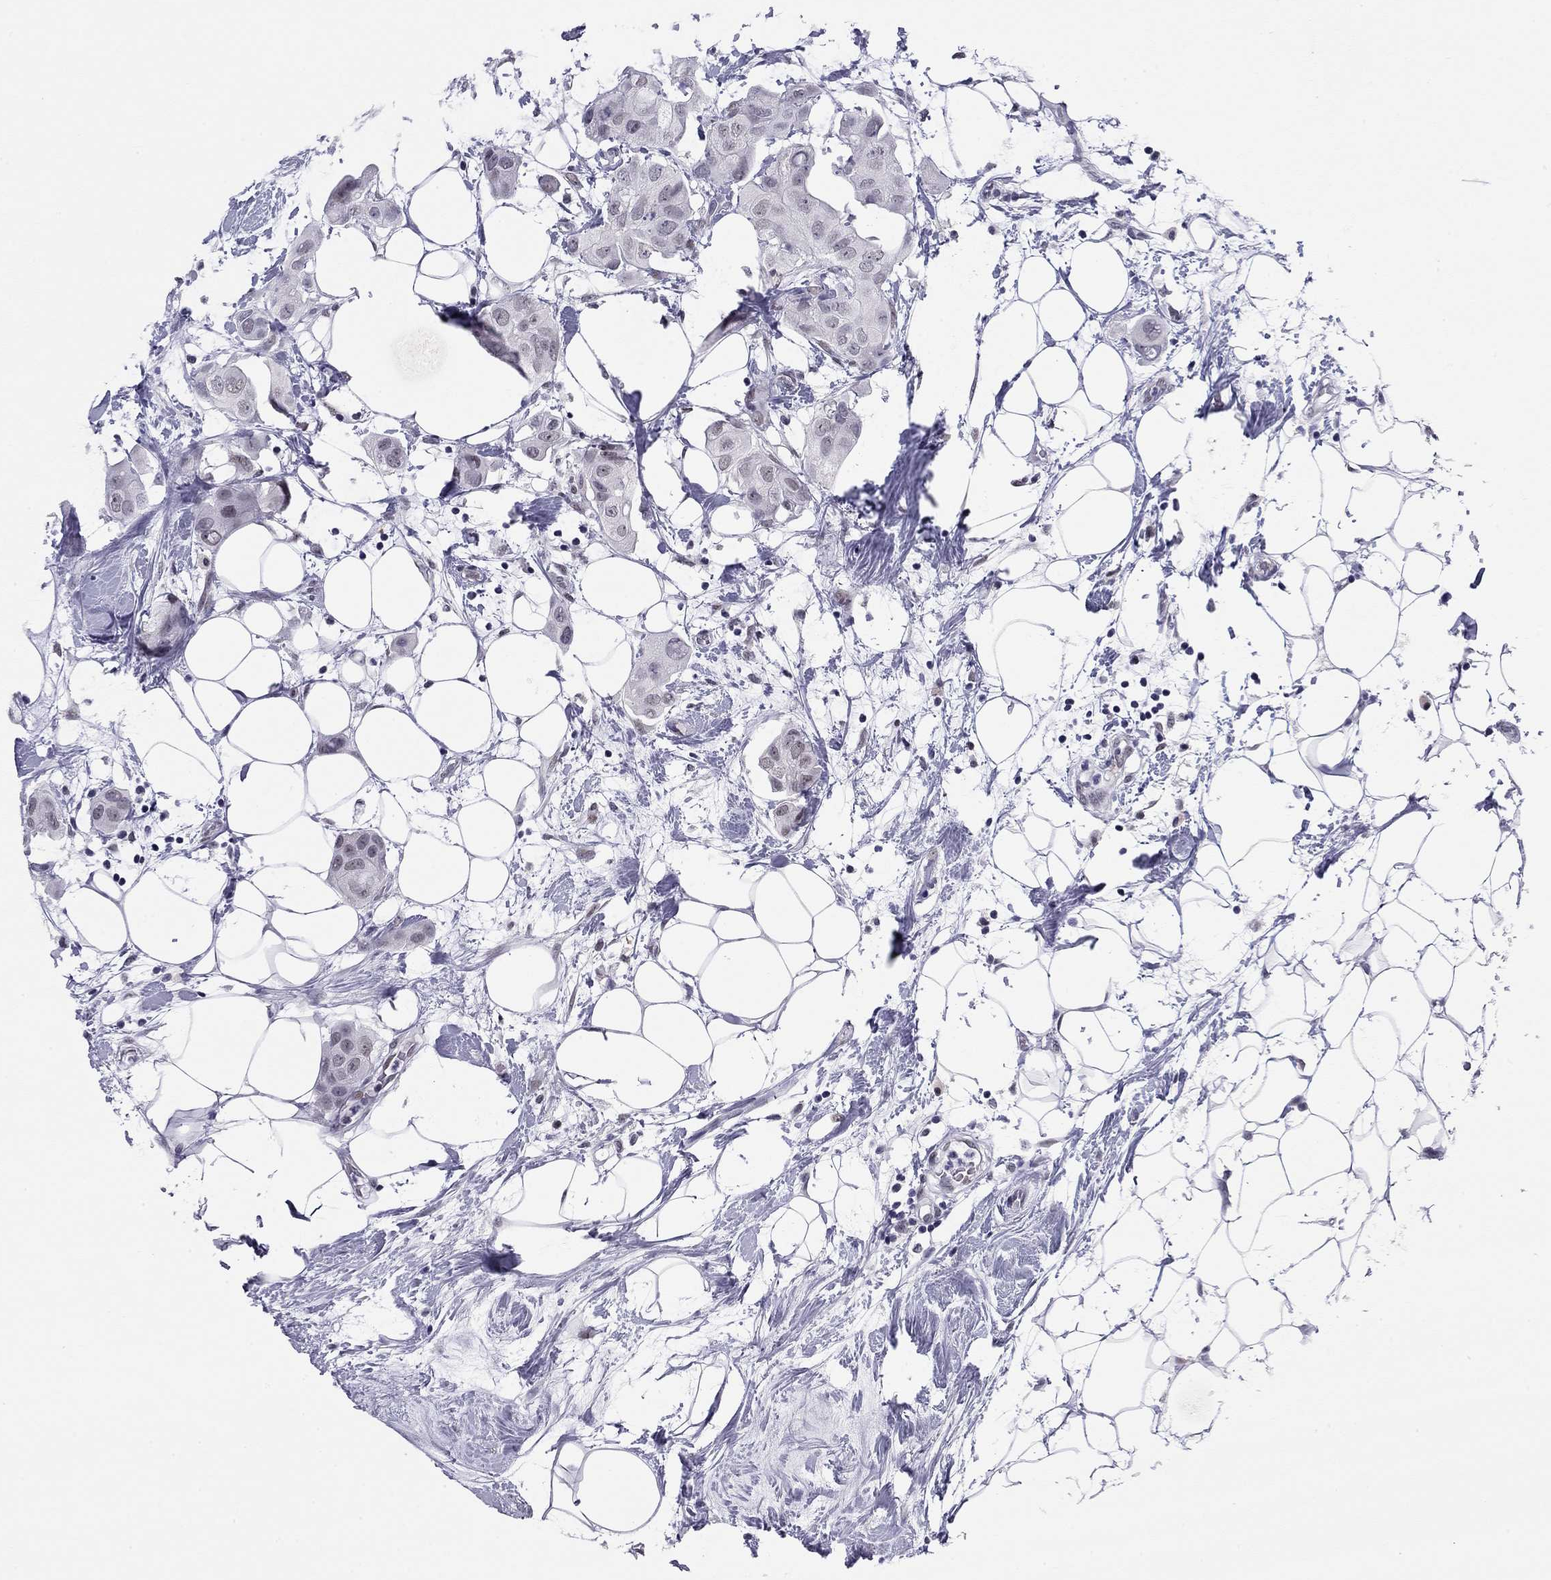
{"staining": {"intensity": "weak", "quantity": "<25%", "location": "nuclear"}, "tissue": "breast cancer", "cell_type": "Tumor cells", "image_type": "cancer", "snomed": [{"axis": "morphology", "description": "Normal tissue, NOS"}, {"axis": "morphology", "description": "Duct carcinoma"}, {"axis": "topography", "description": "Breast"}], "caption": "IHC micrograph of breast invasive ductal carcinoma stained for a protein (brown), which shows no staining in tumor cells.", "gene": "DOT1L", "patient": {"sex": "female", "age": 40}}